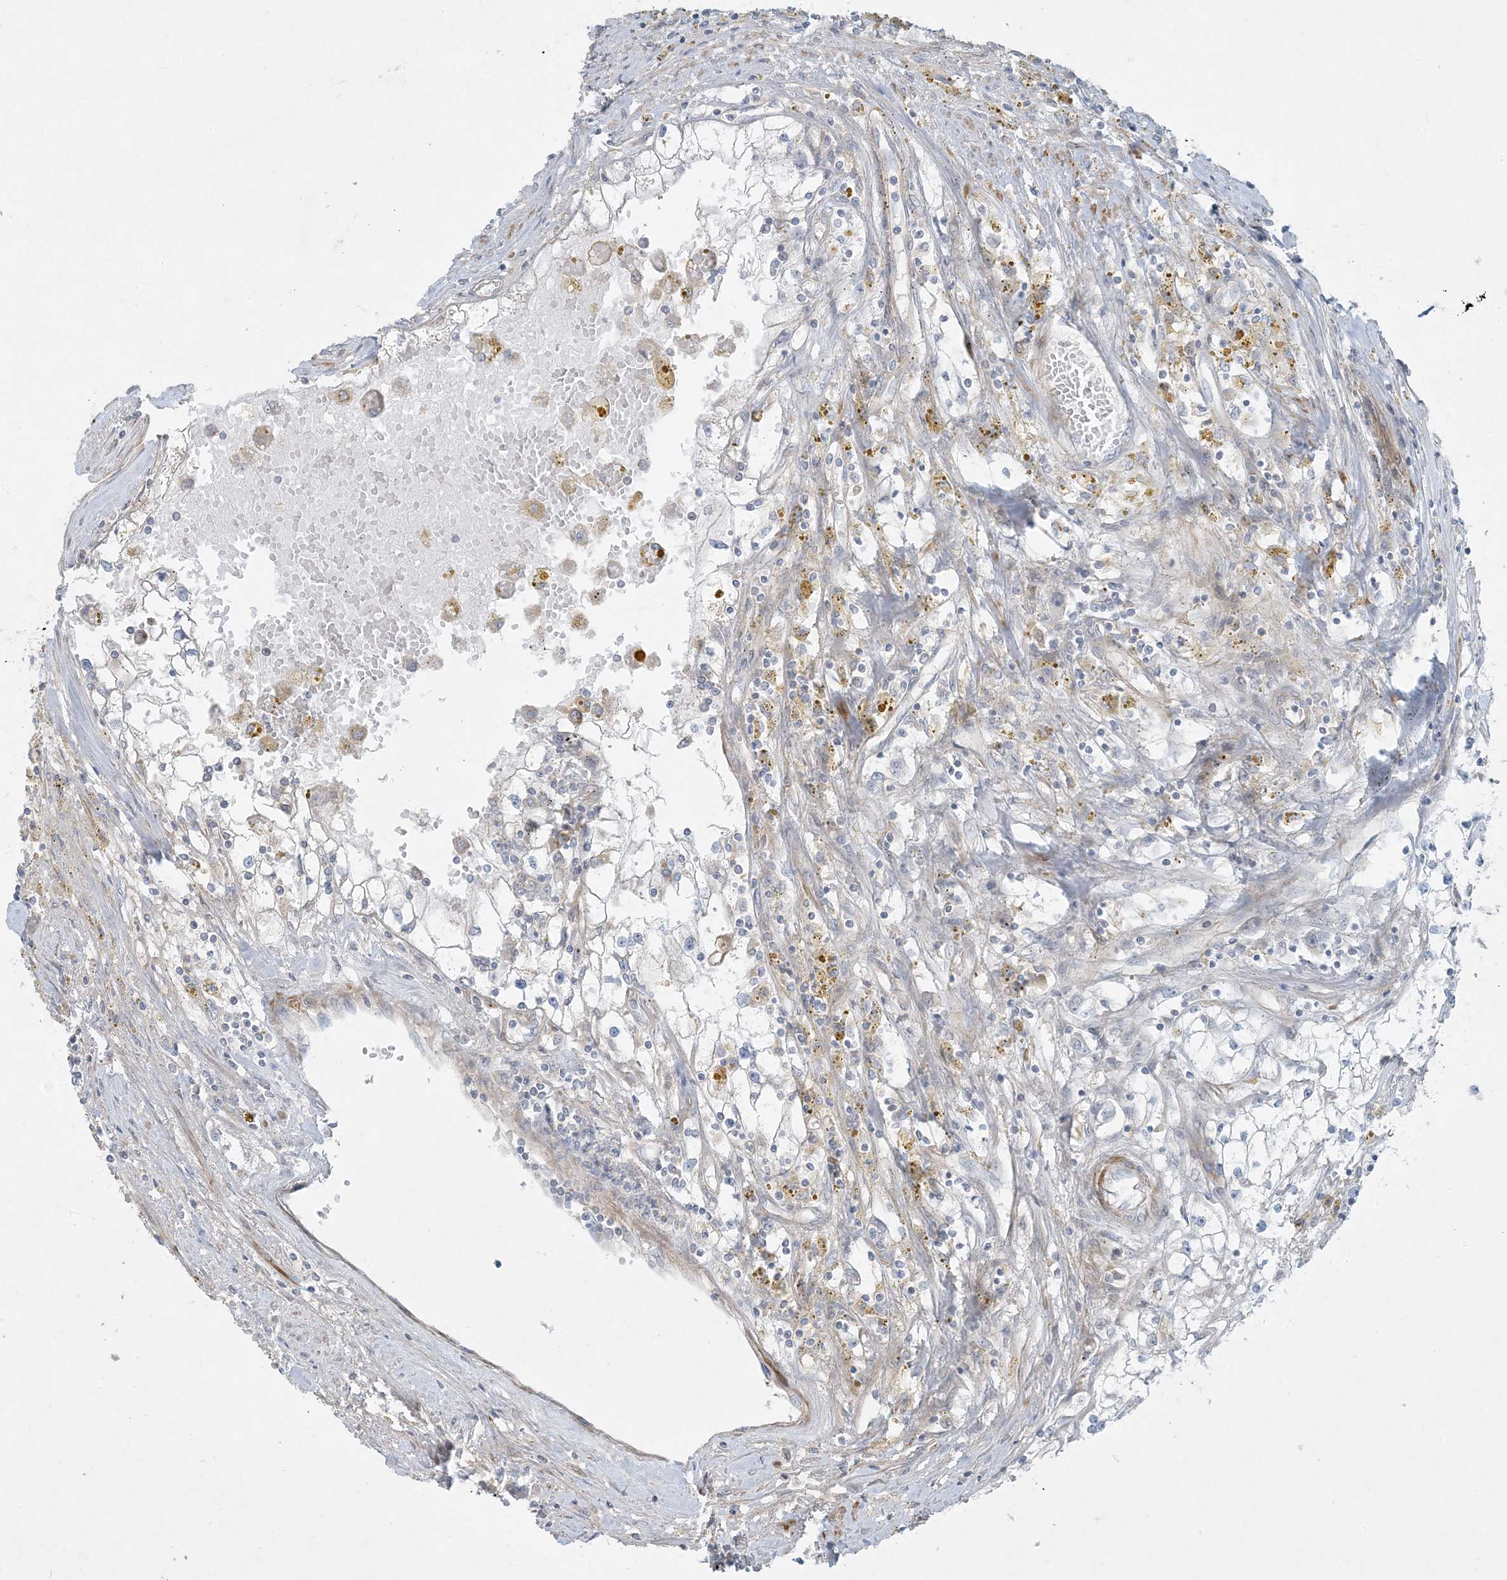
{"staining": {"intensity": "negative", "quantity": "none", "location": "none"}, "tissue": "renal cancer", "cell_type": "Tumor cells", "image_type": "cancer", "snomed": [{"axis": "morphology", "description": "Adenocarcinoma, NOS"}, {"axis": "topography", "description": "Kidney"}], "caption": "Immunohistochemical staining of adenocarcinoma (renal) displays no significant expression in tumor cells.", "gene": "PIK3R4", "patient": {"sex": "male", "age": 56}}